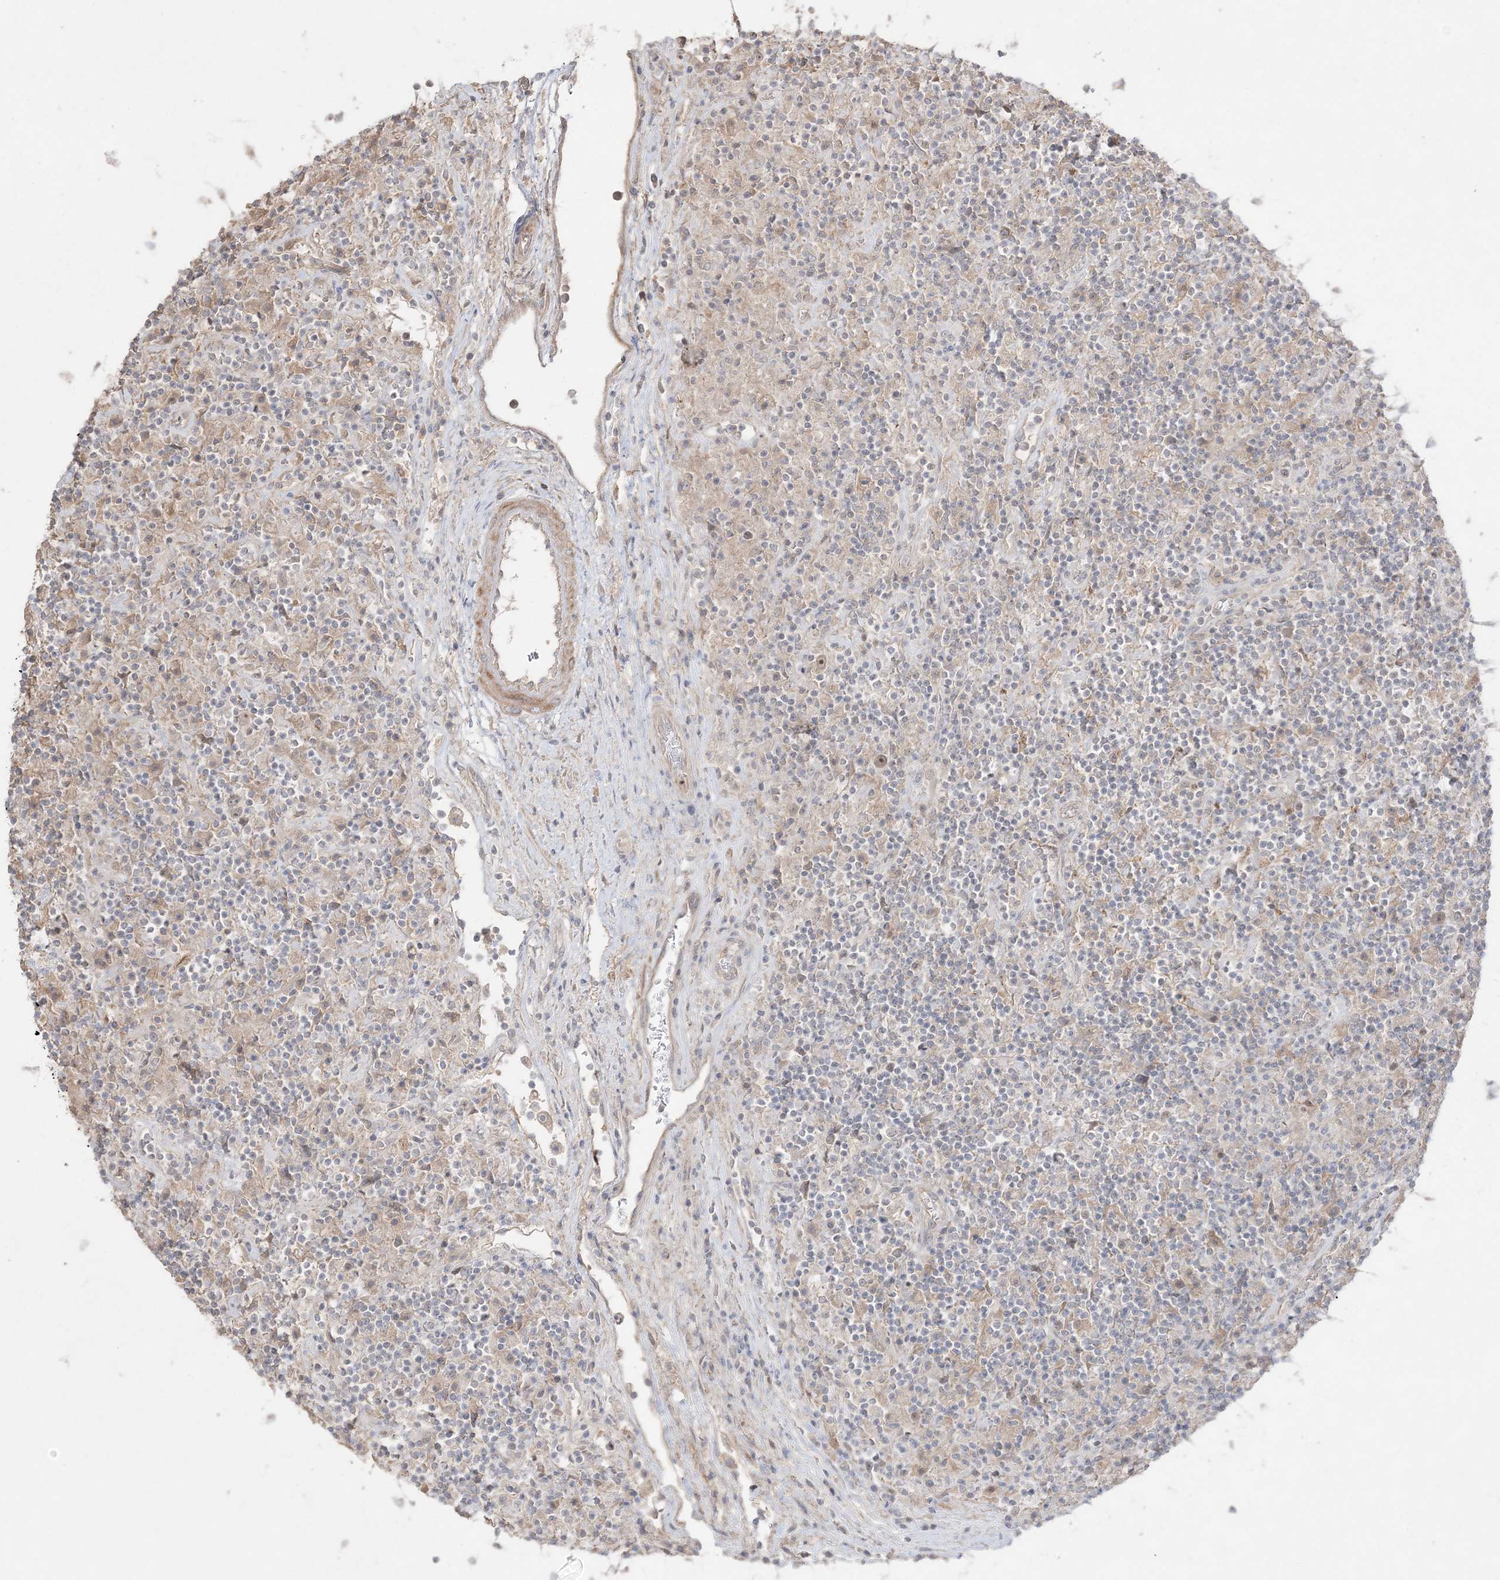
{"staining": {"intensity": "negative", "quantity": "none", "location": "none"}, "tissue": "lymphoma", "cell_type": "Tumor cells", "image_type": "cancer", "snomed": [{"axis": "morphology", "description": "Hodgkin's disease, NOS"}, {"axis": "topography", "description": "Lymph node"}], "caption": "Human lymphoma stained for a protein using immunohistochemistry (IHC) reveals no positivity in tumor cells.", "gene": "SH3BP4", "patient": {"sex": "male", "age": 70}}